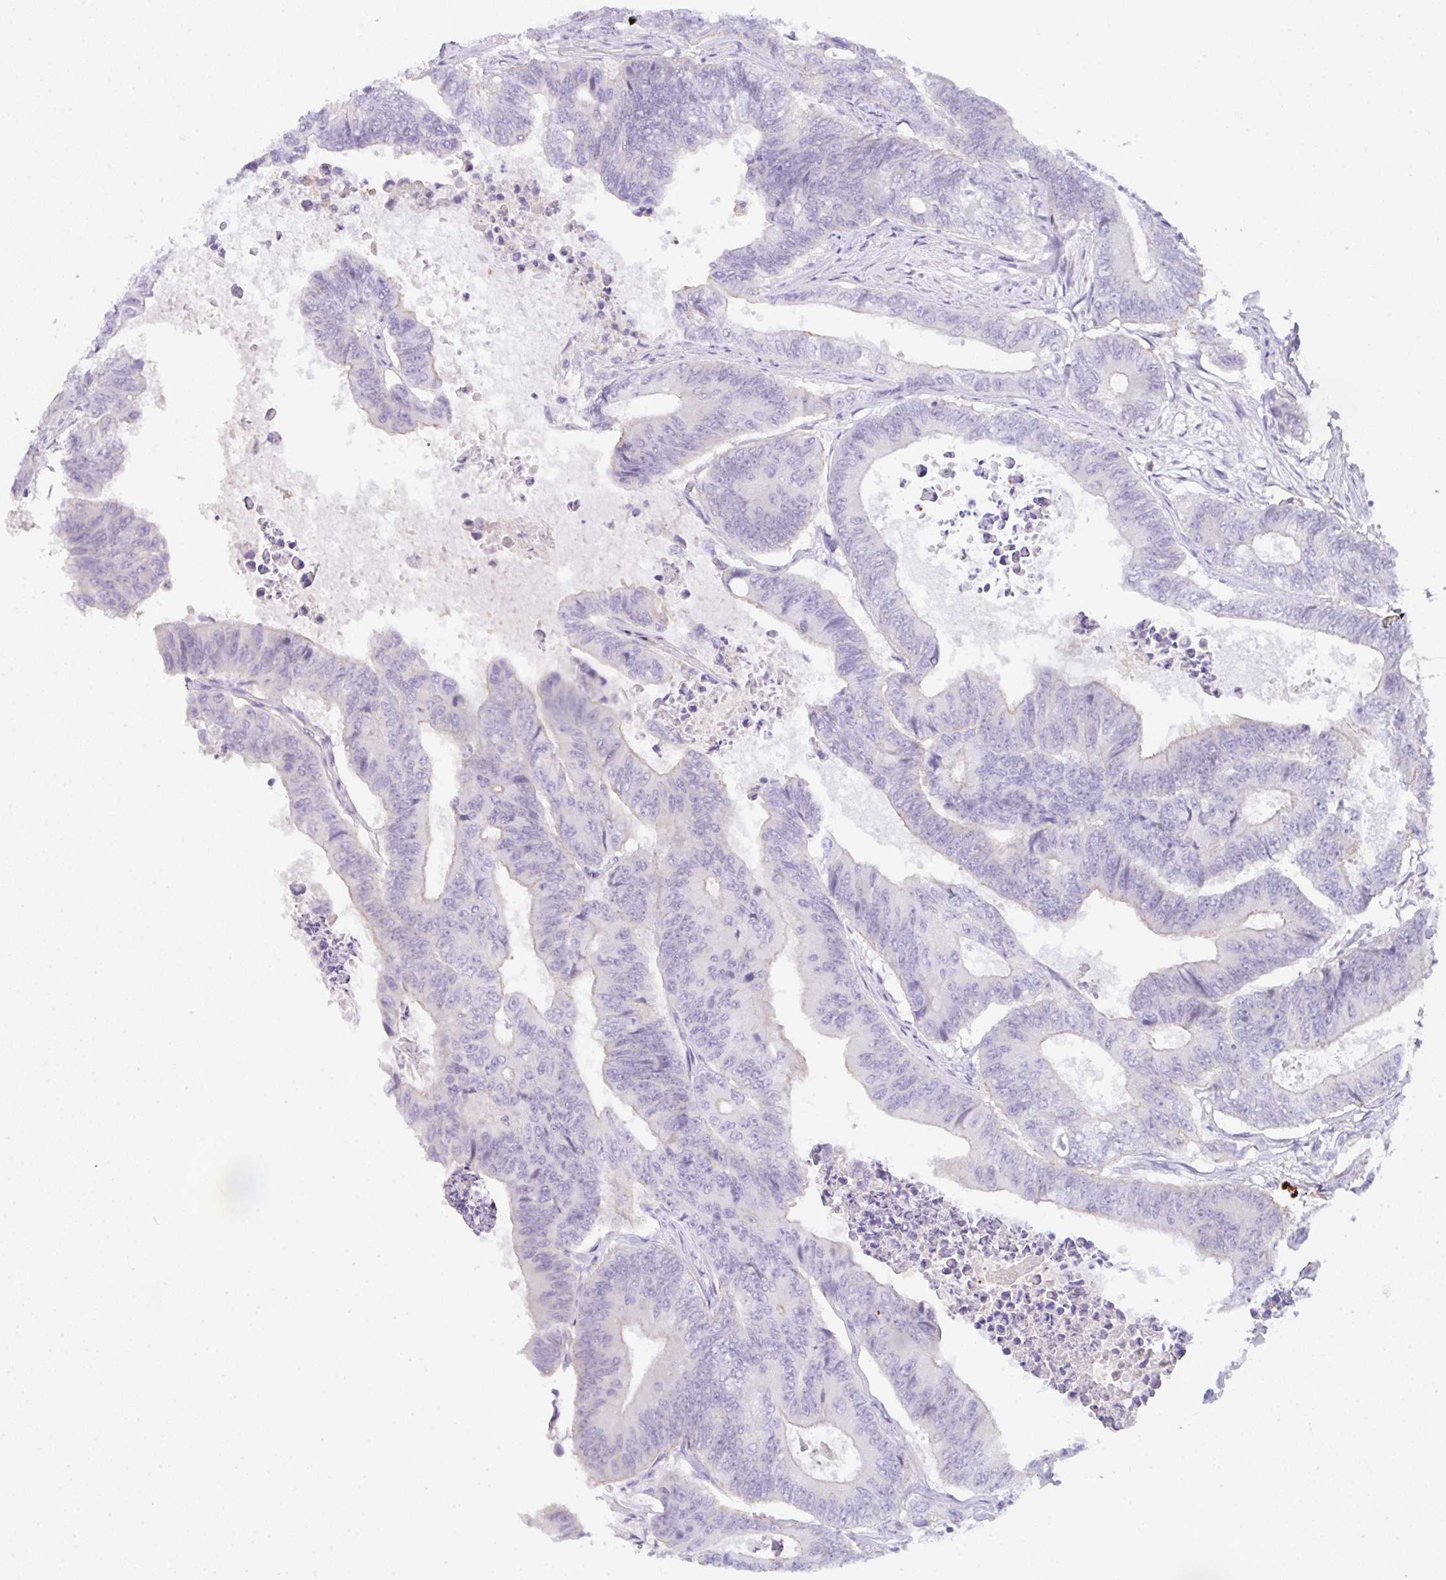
{"staining": {"intensity": "negative", "quantity": "none", "location": "none"}, "tissue": "colorectal cancer", "cell_type": "Tumor cells", "image_type": "cancer", "snomed": [{"axis": "morphology", "description": "Adenocarcinoma, NOS"}, {"axis": "topography", "description": "Colon"}], "caption": "Tumor cells show no significant protein expression in colorectal cancer (adenocarcinoma).", "gene": "CACNA1S", "patient": {"sex": "female", "age": 48}}